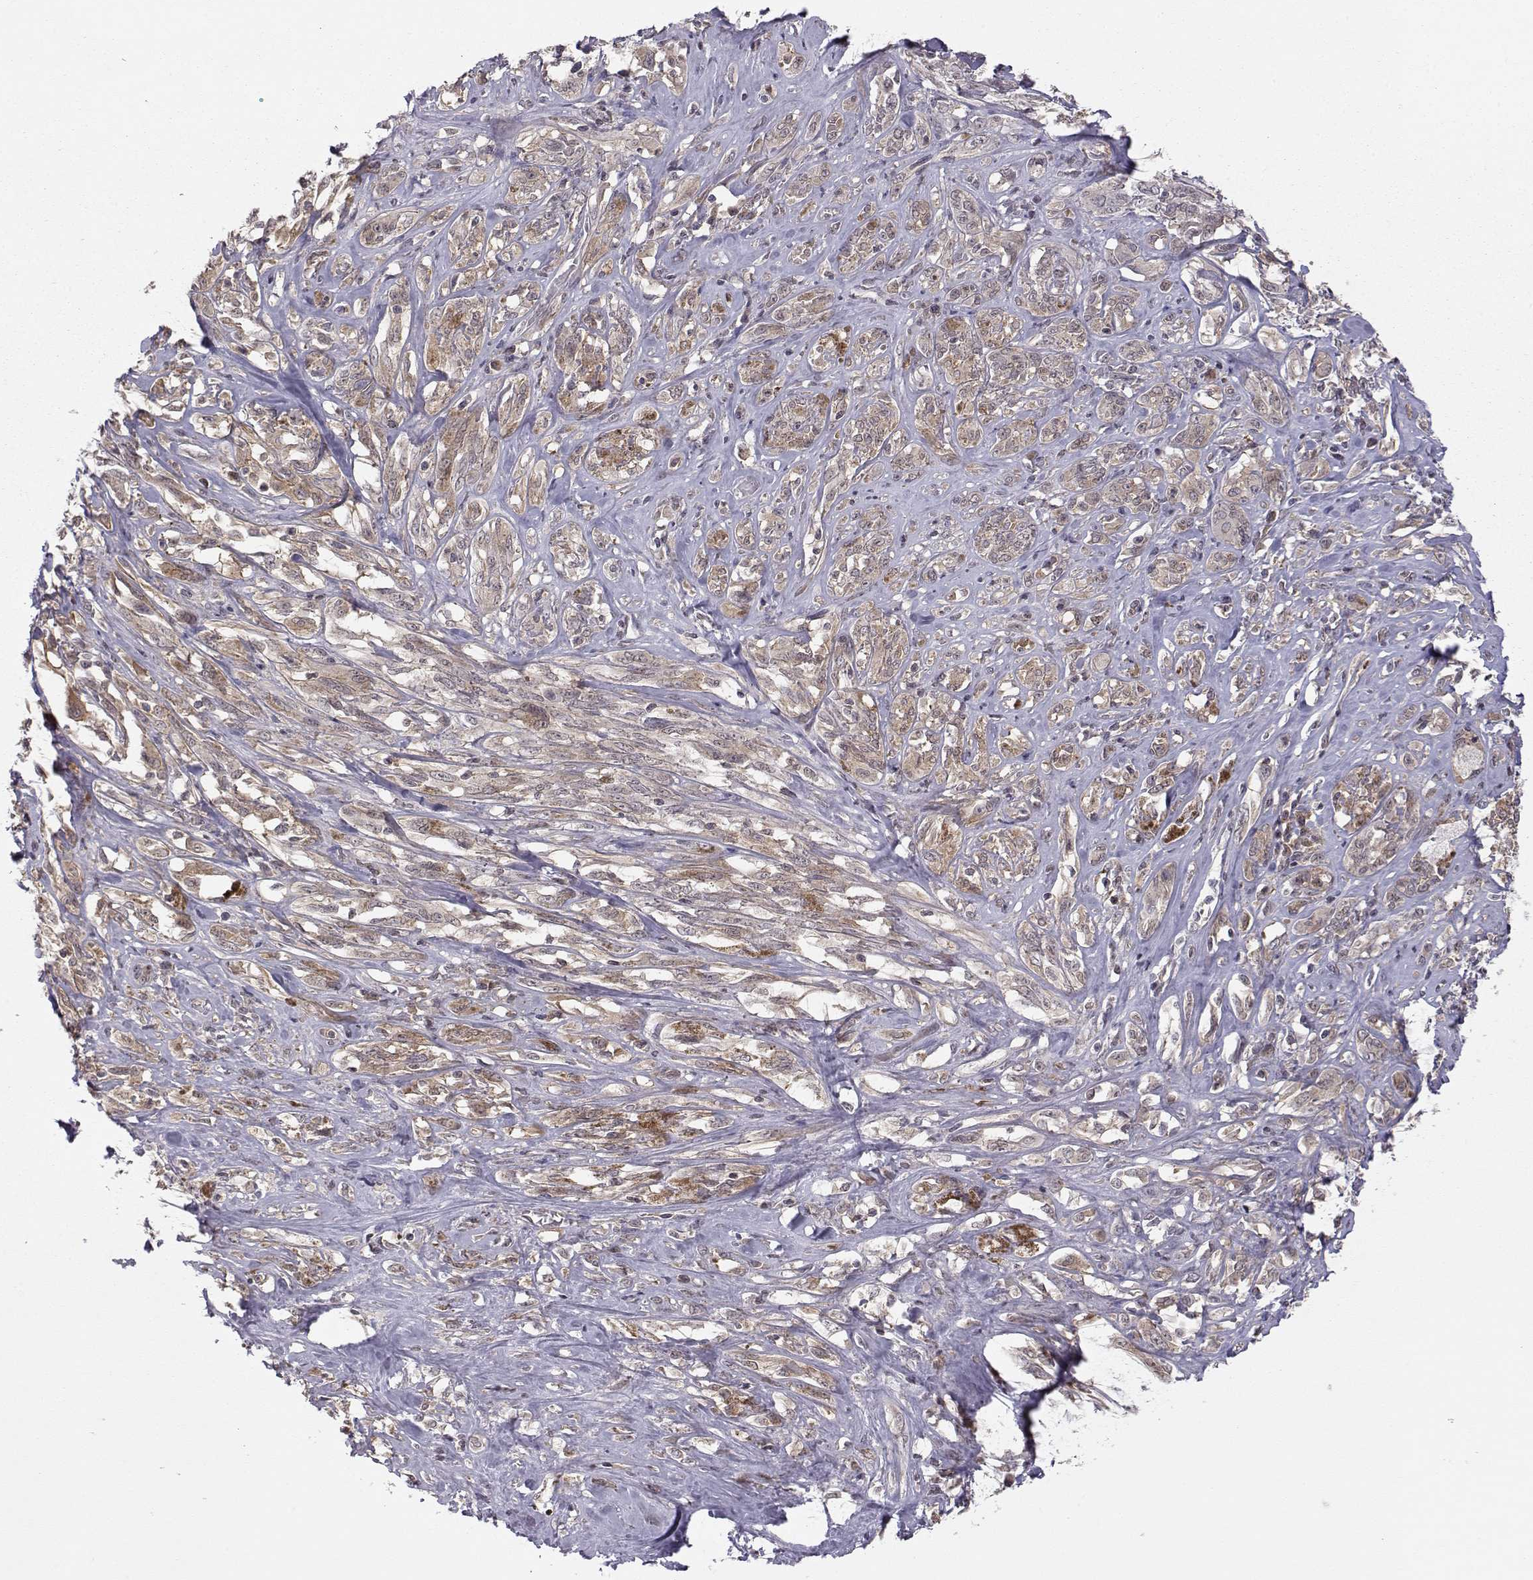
{"staining": {"intensity": "negative", "quantity": "none", "location": "none"}, "tissue": "melanoma", "cell_type": "Tumor cells", "image_type": "cancer", "snomed": [{"axis": "morphology", "description": "Malignant melanoma, NOS"}, {"axis": "topography", "description": "Skin"}], "caption": "Melanoma was stained to show a protein in brown. There is no significant positivity in tumor cells.", "gene": "KIF13B", "patient": {"sex": "female", "age": 91}}